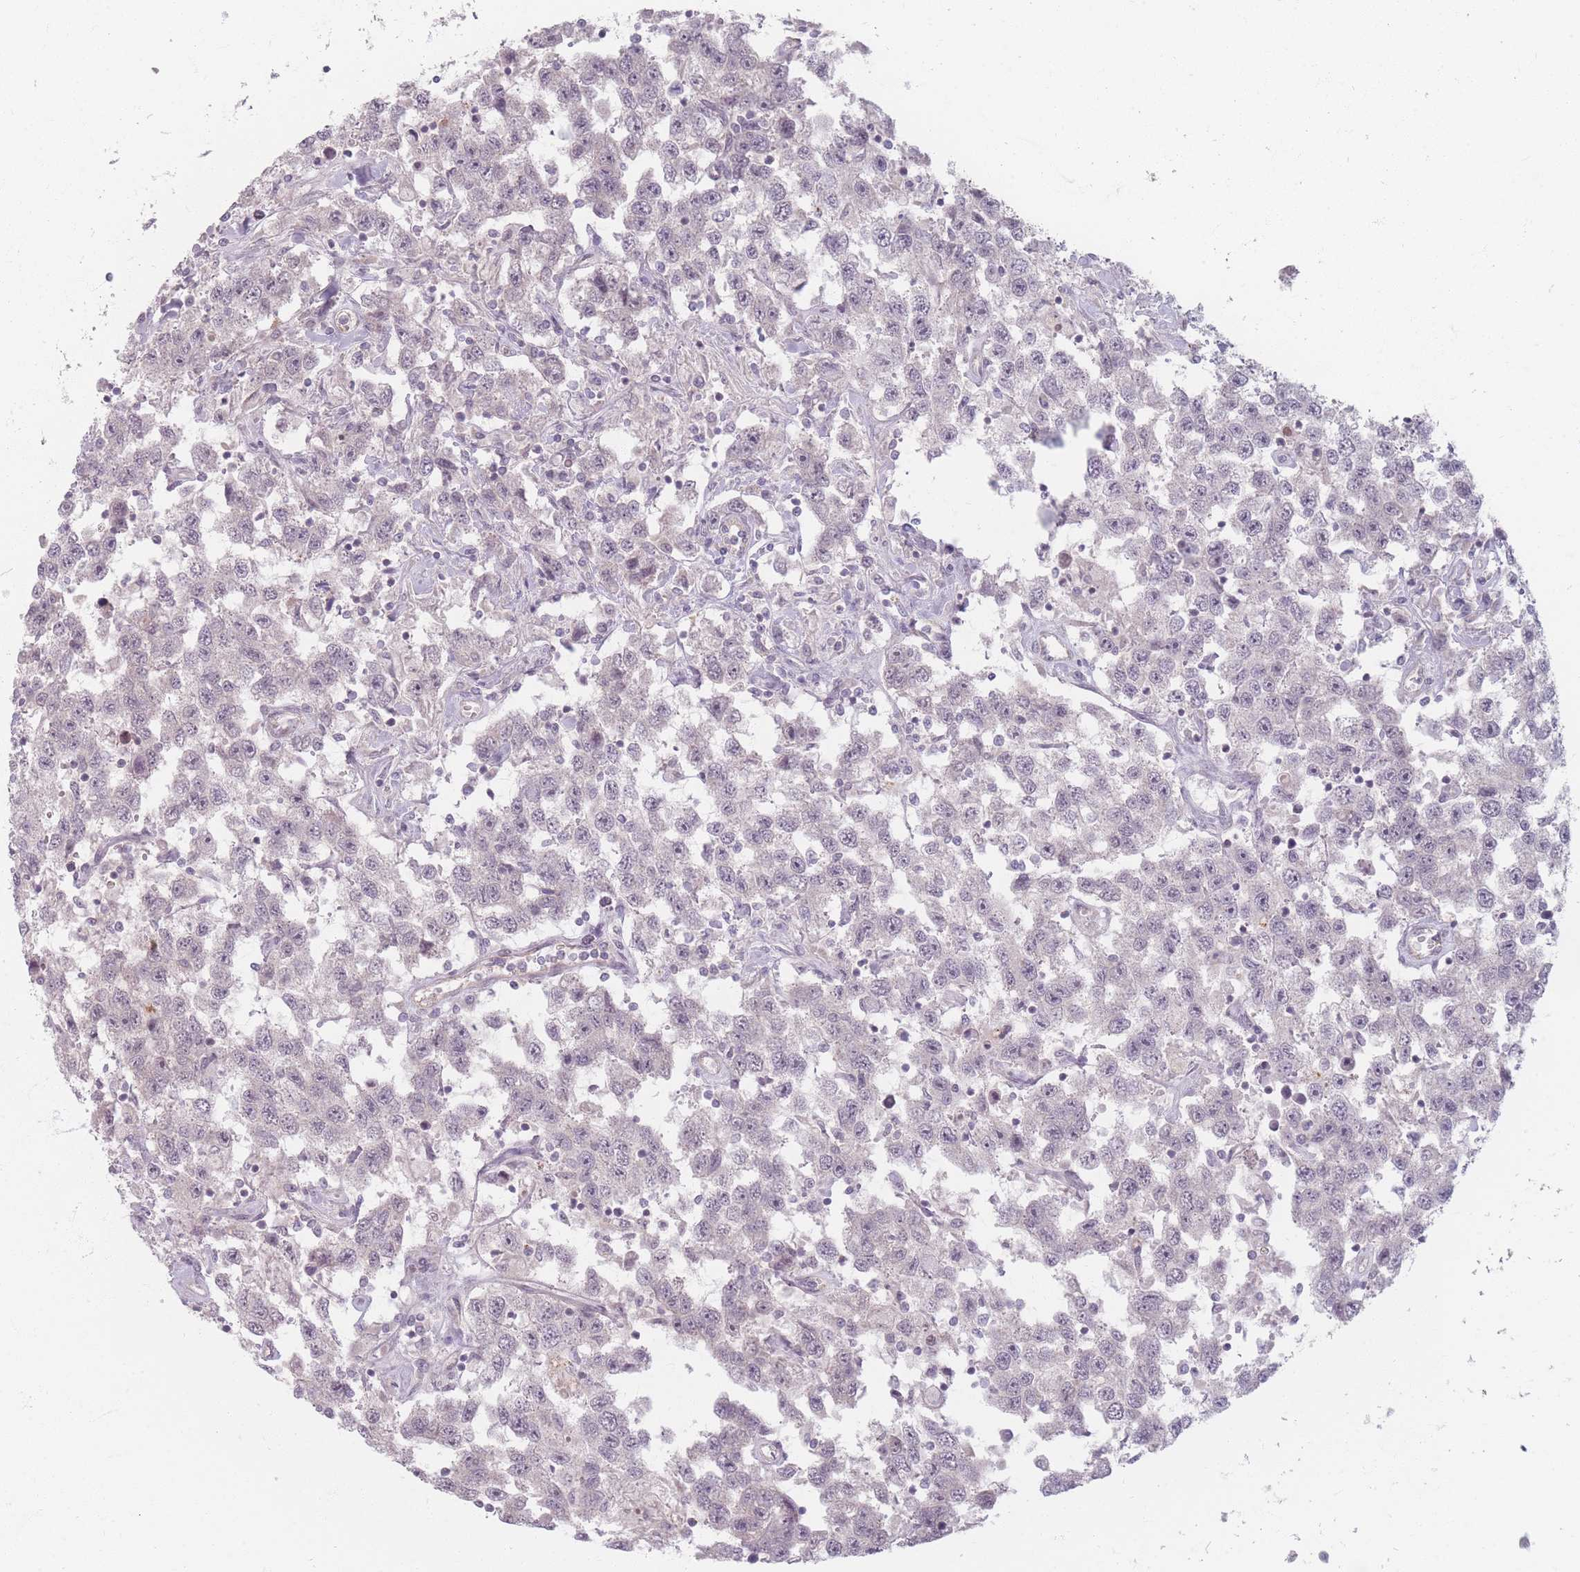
{"staining": {"intensity": "negative", "quantity": "none", "location": "none"}, "tissue": "testis cancer", "cell_type": "Tumor cells", "image_type": "cancer", "snomed": [{"axis": "morphology", "description": "Seminoma, NOS"}, {"axis": "topography", "description": "Testis"}], "caption": "An immunohistochemistry (IHC) histopathology image of testis cancer is shown. There is no staining in tumor cells of testis cancer.", "gene": "GABRA6", "patient": {"sex": "male", "age": 41}}